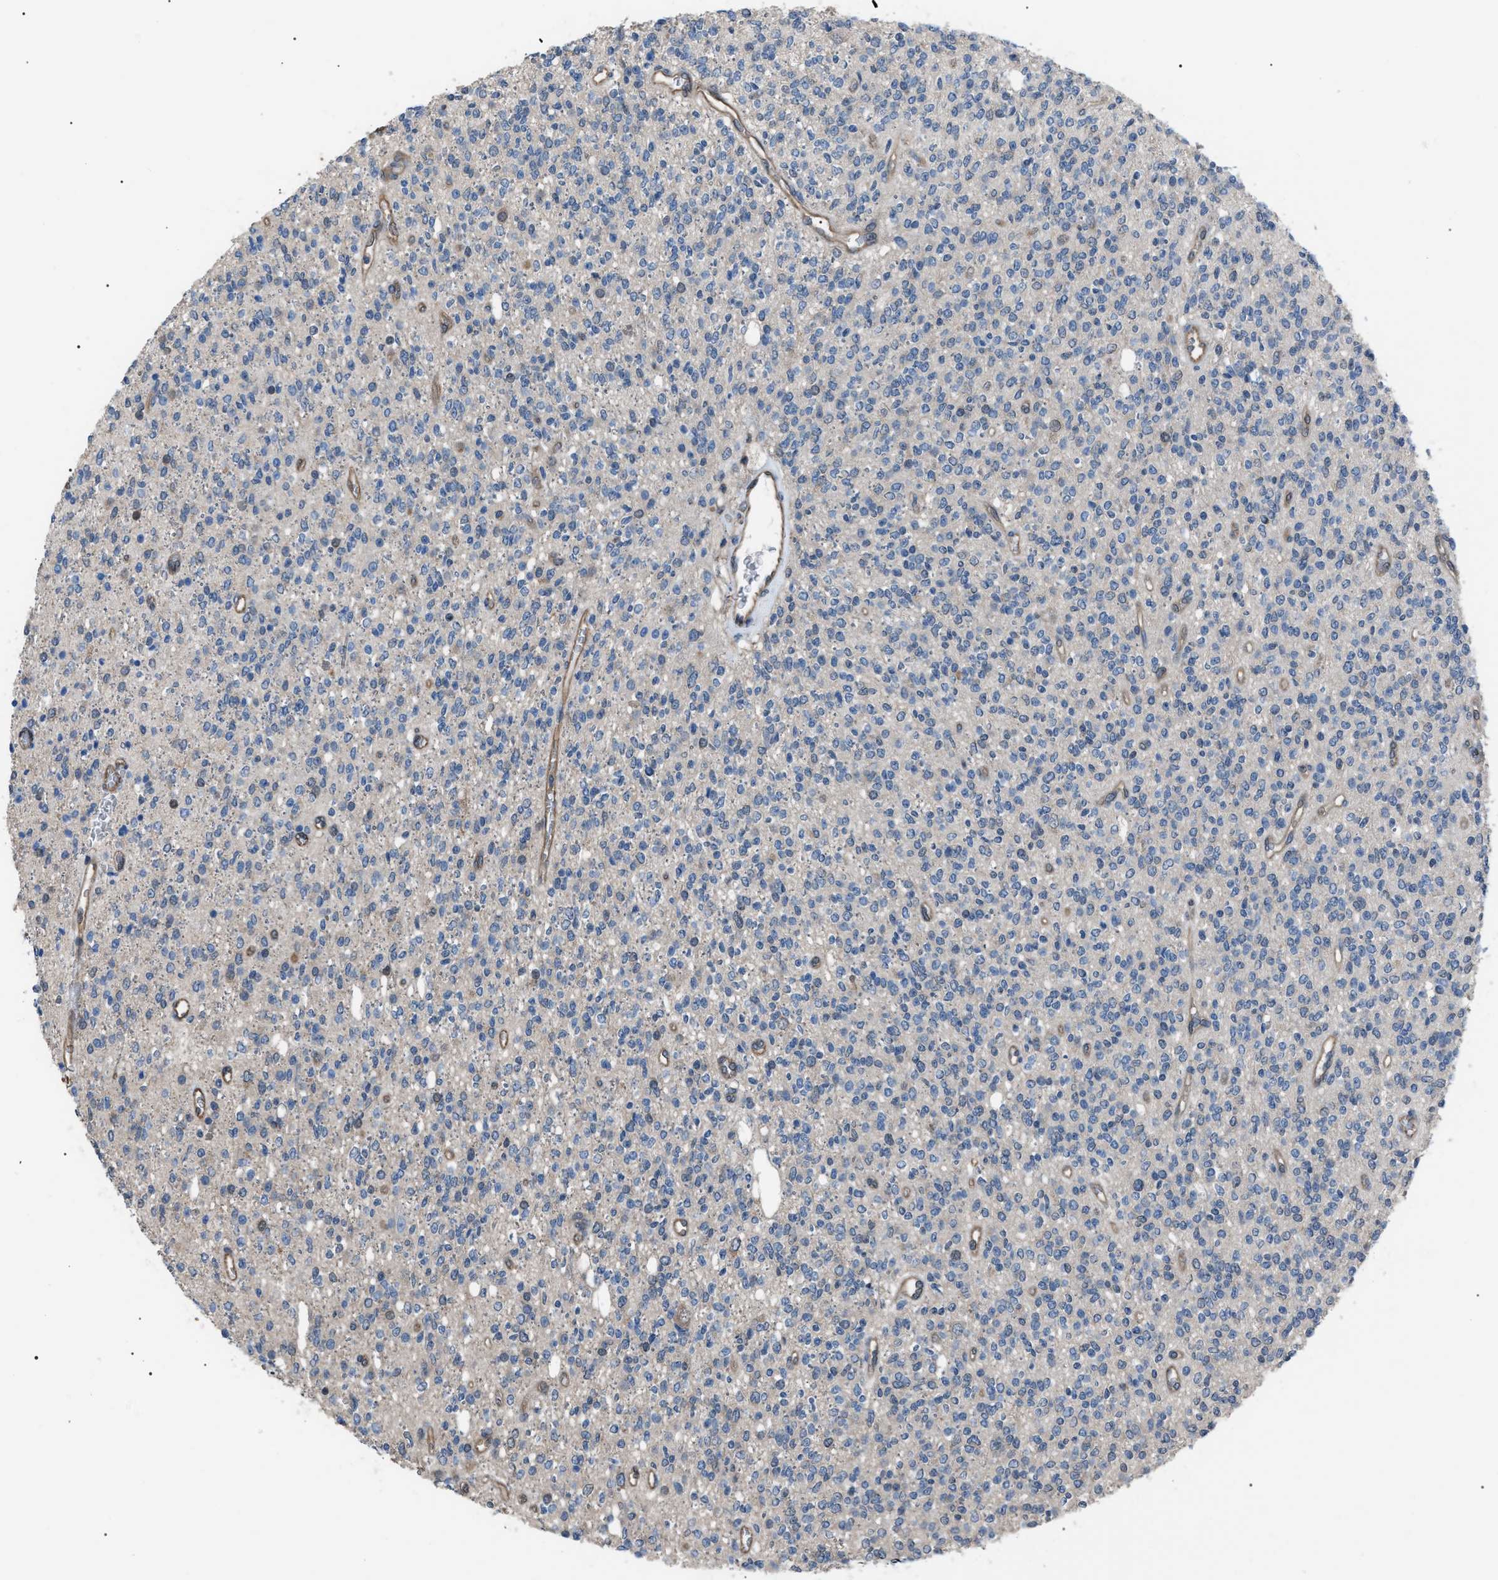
{"staining": {"intensity": "negative", "quantity": "none", "location": "none"}, "tissue": "glioma", "cell_type": "Tumor cells", "image_type": "cancer", "snomed": [{"axis": "morphology", "description": "Glioma, malignant, High grade"}, {"axis": "topography", "description": "Brain"}], "caption": "A photomicrograph of malignant glioma (high-grade) stained for a protein demonstrates no brown staining in tumor cells.", "gene": "PDCD5", "patient": {"sex": "male", "age": 34}}